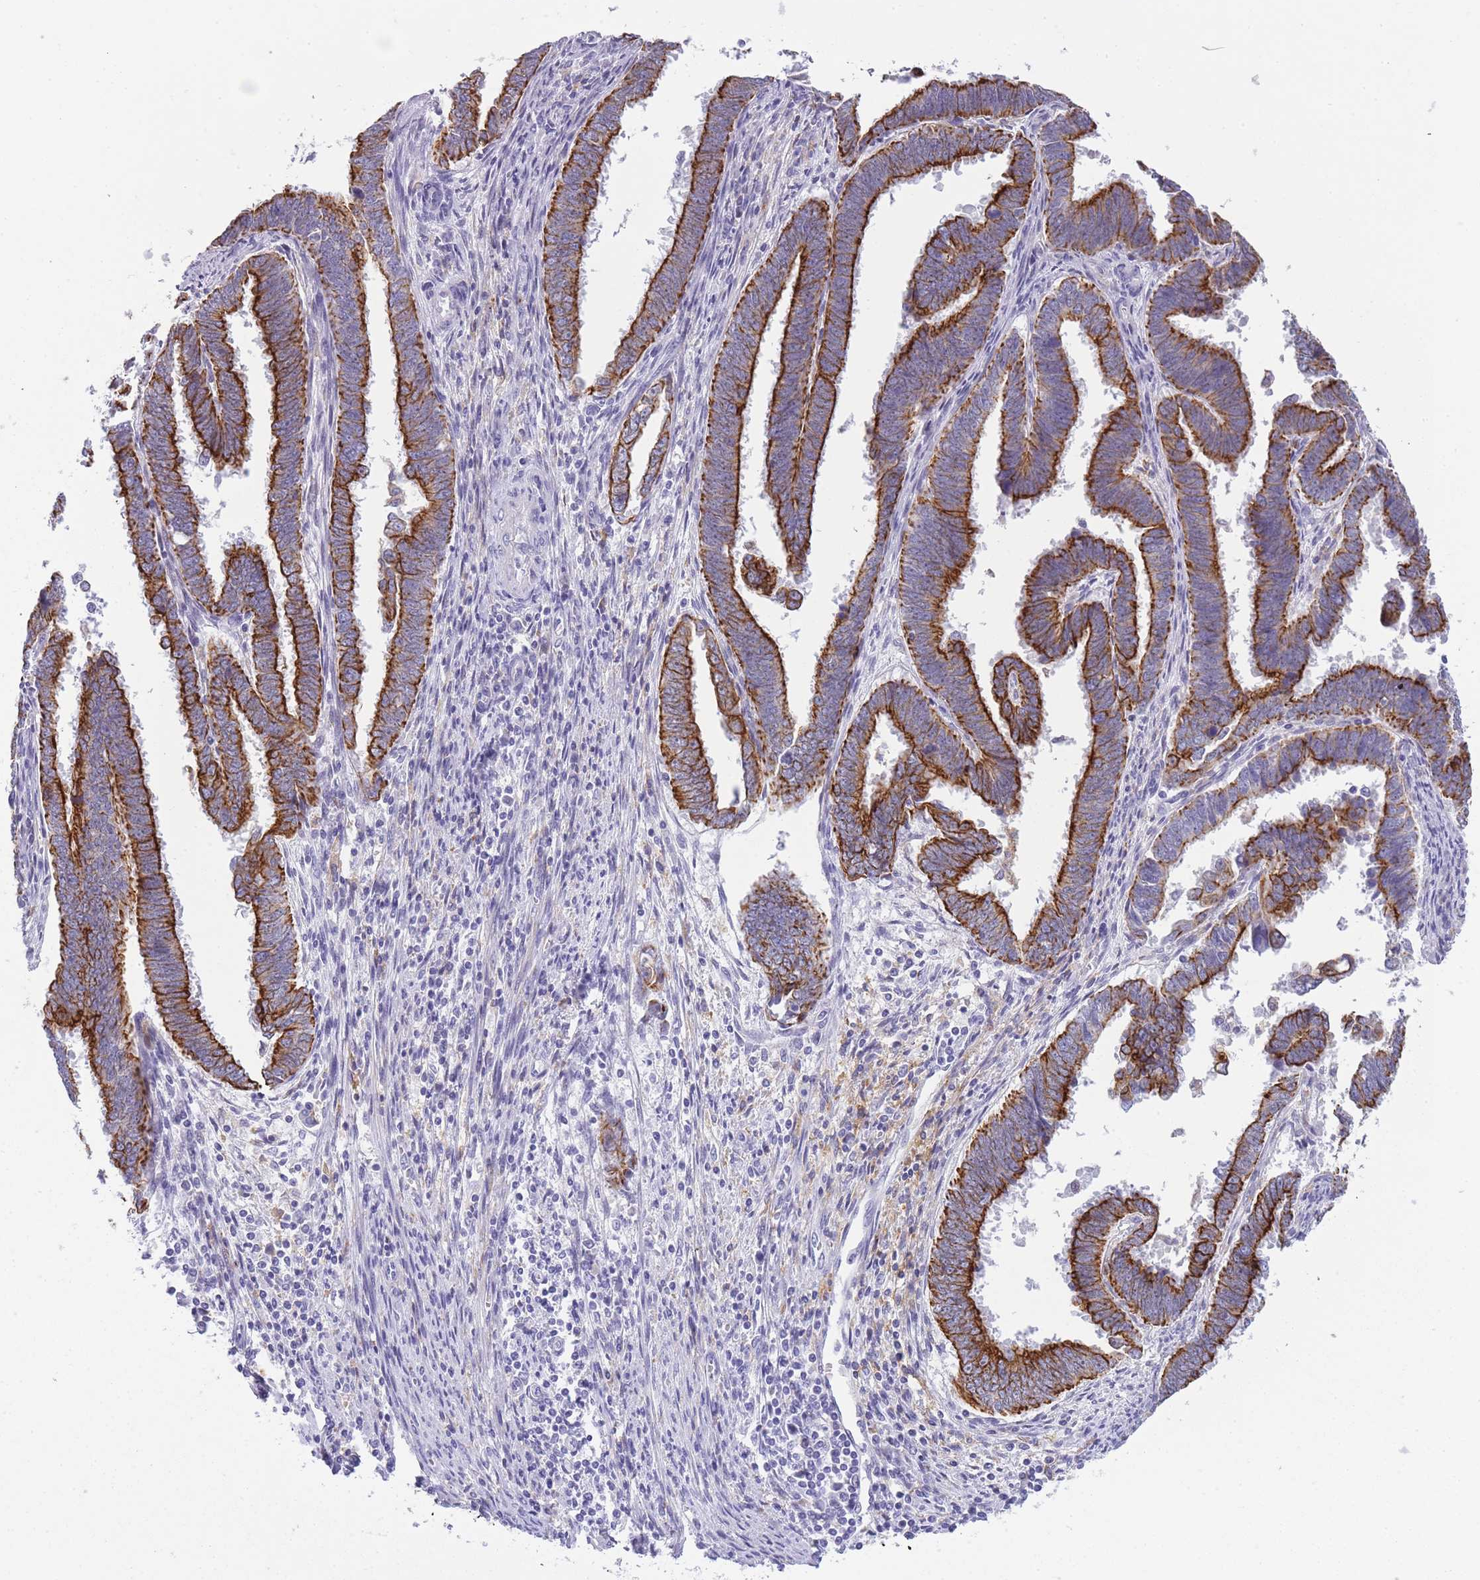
{"staining": {"intensity": "strong", "quantity": ">75%", "location": "cytoplasmic/membranous"}, "tissue": "endometrial cancer", "cell_type": "Tumor cells", "image_type": "cancer", "snomed": [{"axis": "morphology", "description": "Adenocarcinoma, NOS"}, {"axis": "topography", "description": "Endometrium"}], "caption": "Brown immunohistochemical staining in adenocarcinoma (endometrial) demonstrates strong cytoplasmic/membranous staining in approximately >75% of tumor cells.", "gene": "RADX", "patient": {"sex": "female", "age": 75}}